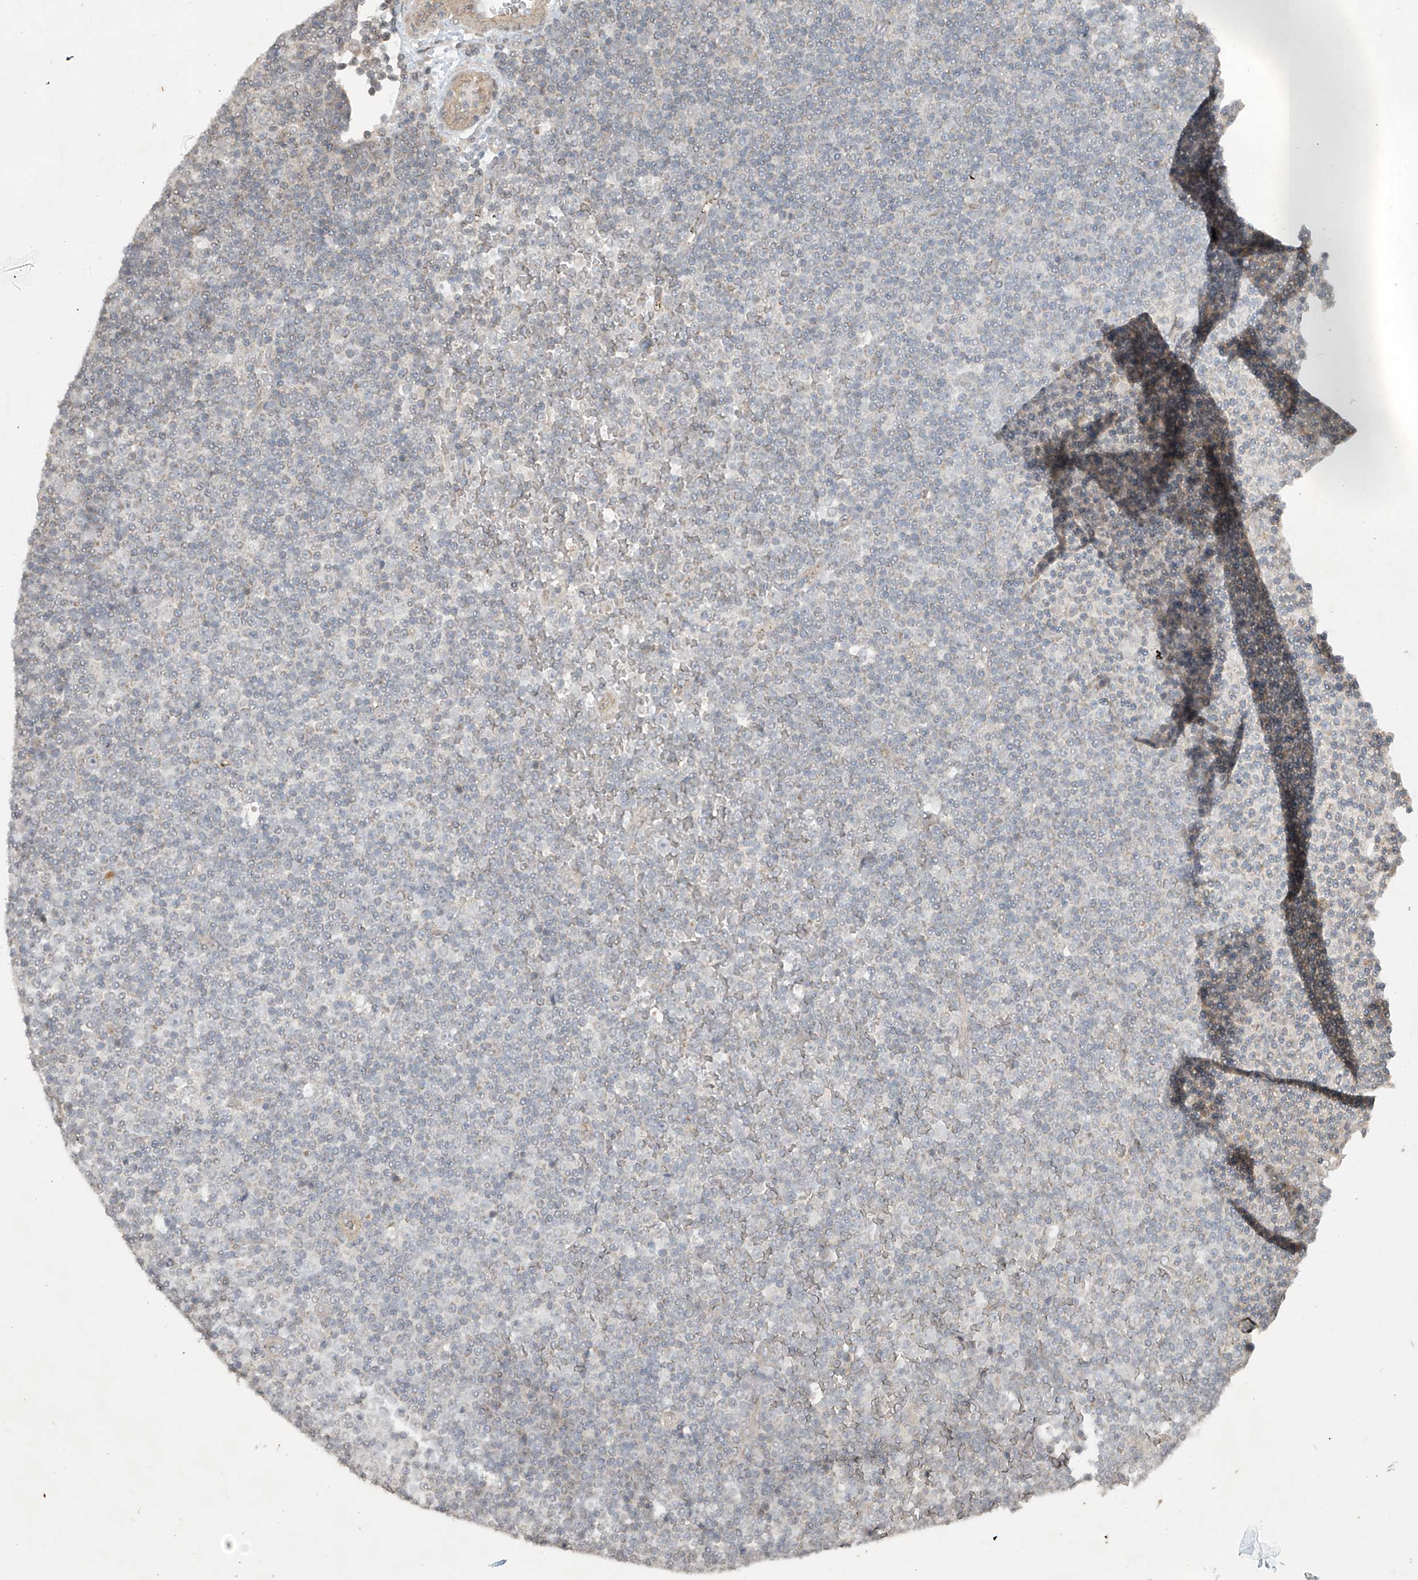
{"staining": {"intensity": "negative", "quantity": "none", "location": "none"}, "tissue": "lymphoma", "cell_type": "Tumor cells", "image_type": "cancer", "snomed": [{"axis": "morphology", "description": "Malignant lymphoma, non-Hodgkin's type, Low grade"}, {"axis": "topography", "description": "Lymph node"}], "caption": "Tumor cells show no significant positivity in low-grade malignant lymphoma, non-Hodgkin's type.", "gene": "DGKQ", "patient": {"sex": "female", "age": 67}}